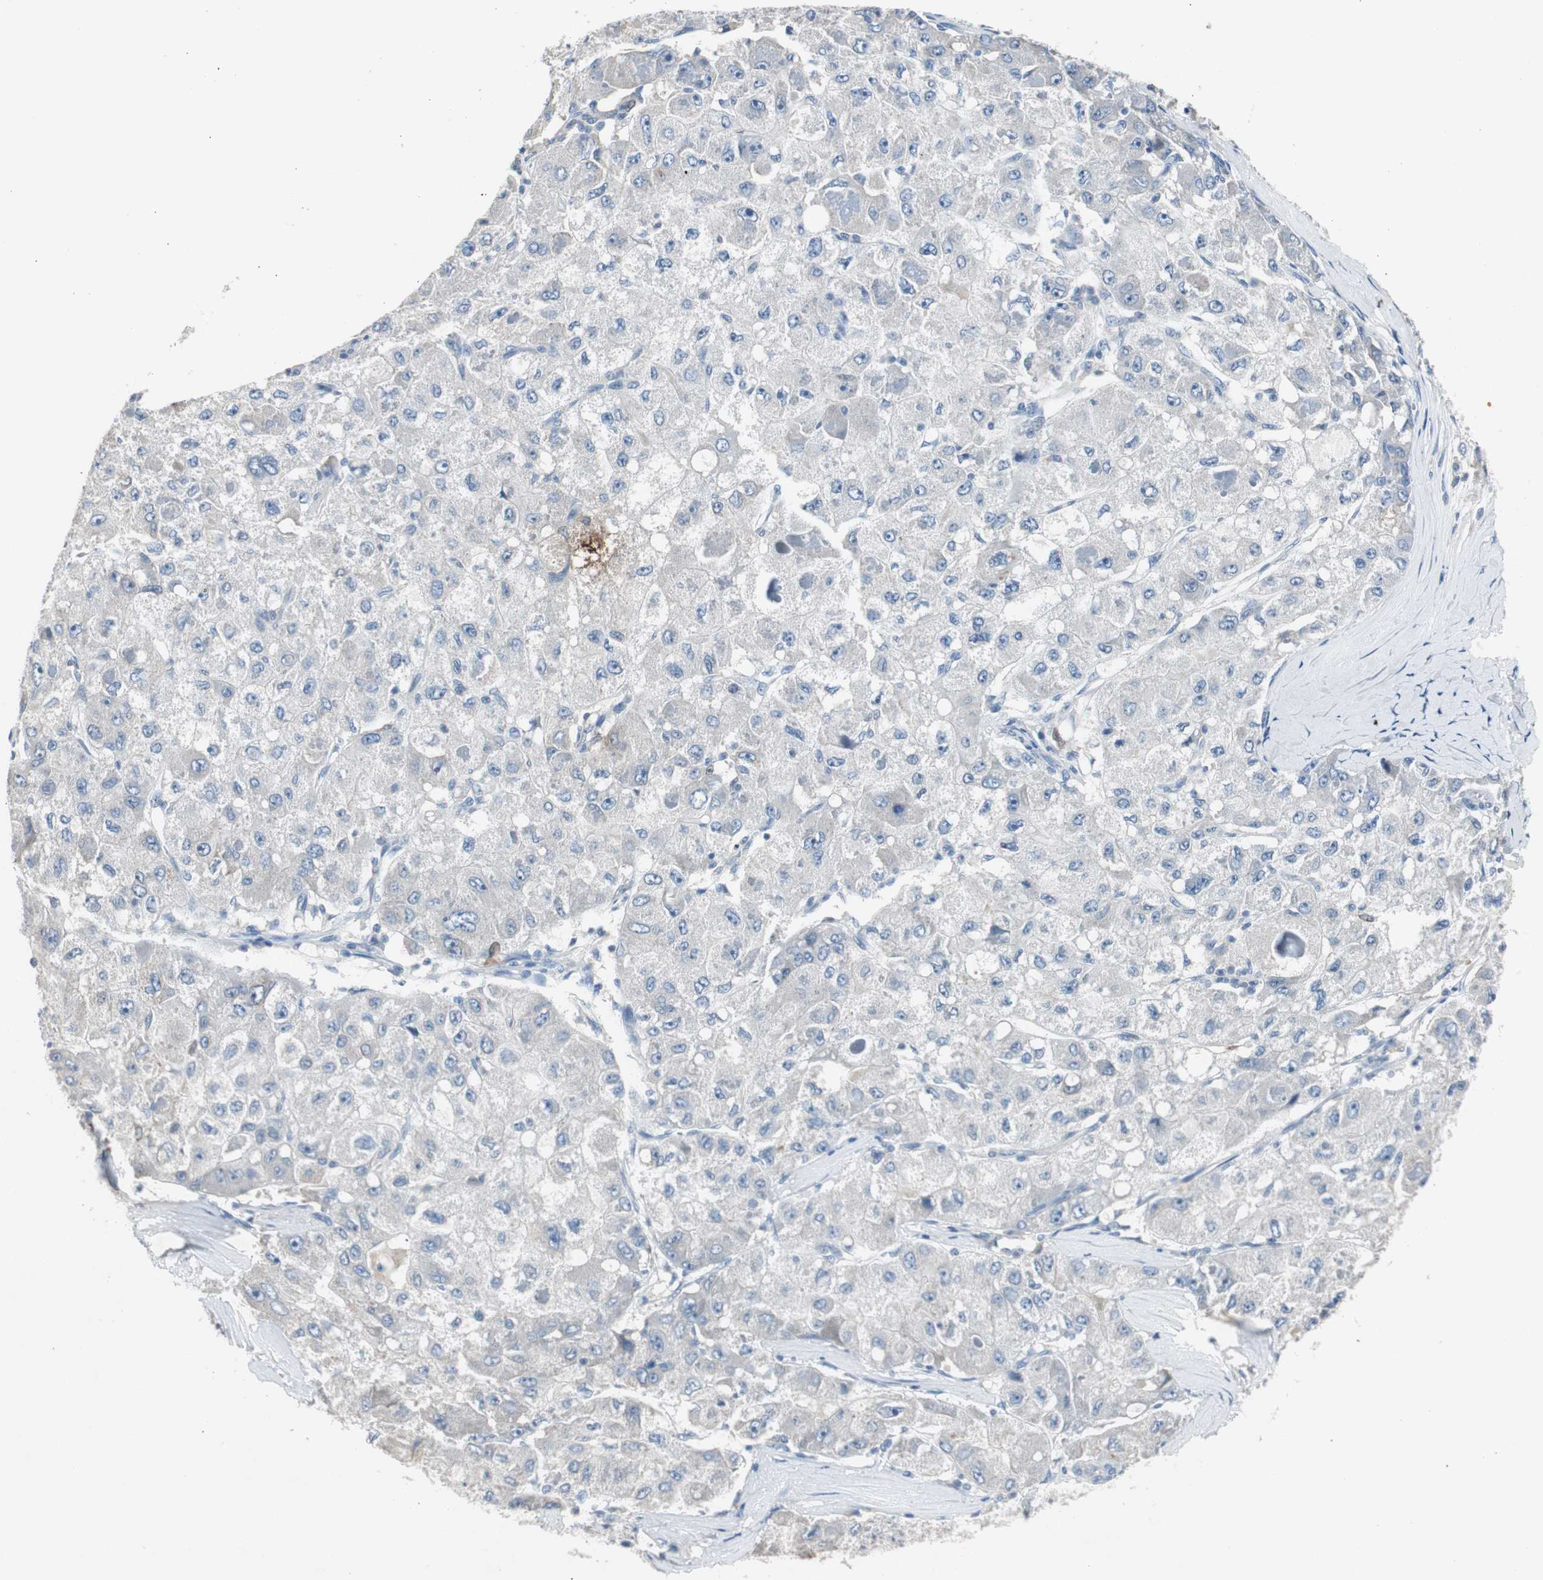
{"staining": {"intensity": "weak", "quantity": "<25%", "location": "cytoplasmic/membranous"}, "tissue": "liver cancer", "cell_type": "Tumor cells", "image_type": "cancer", "snomed": [{"axis": "morphology", "description": "Carcinoma, Hepatocellular, NOS"}, {"axis": "topography", "description": "Liver"}], "caption": "Hepatocellular carcinoma (liver) stained for a protein using immunohistochemistry reveals no staining tumor cells.", "gene": "TK1", "patient": {"sex": "male", "age": 80}}